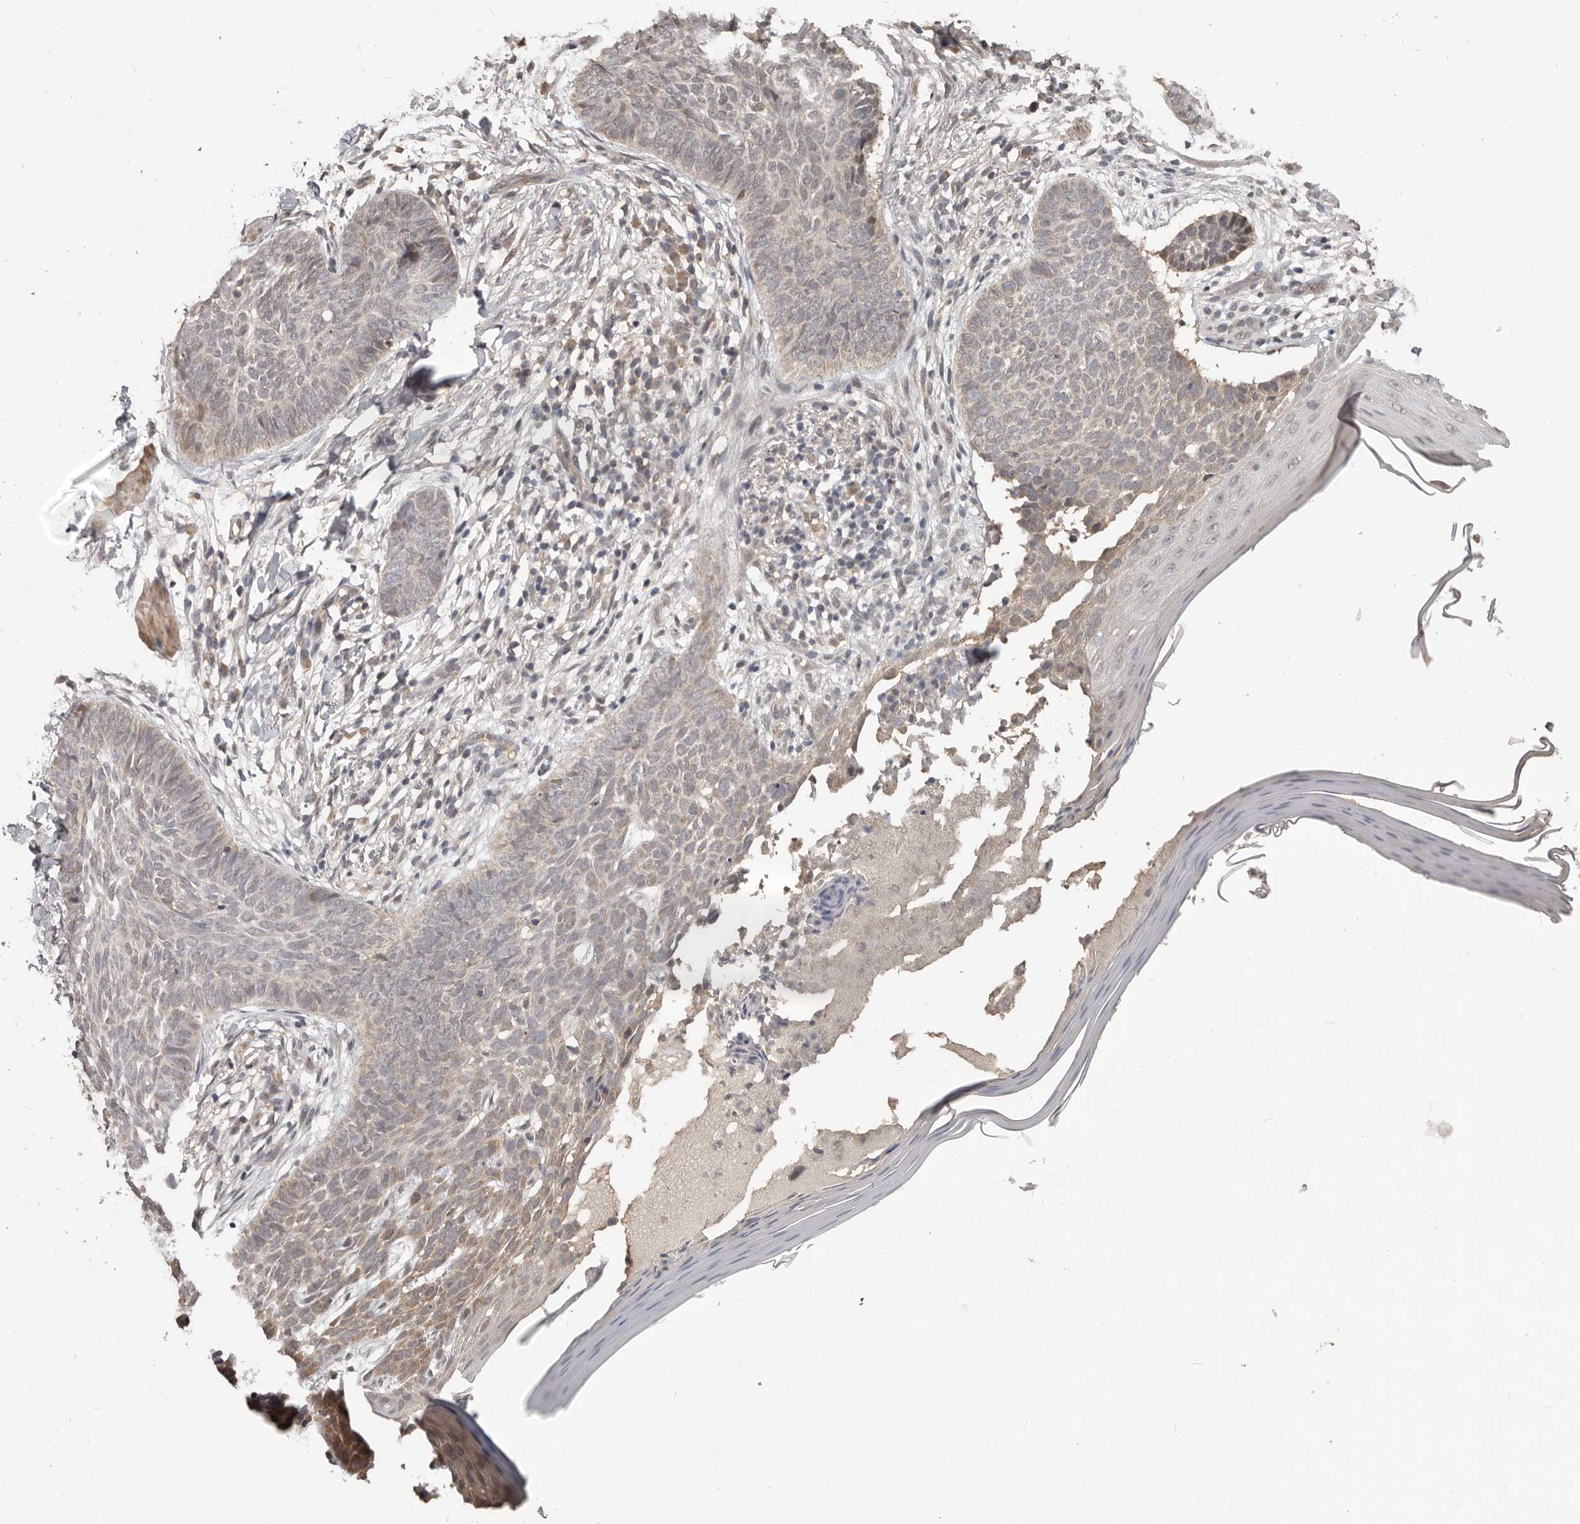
{"staining": {"intensity": "weak", "quantity": "25%-75%", "location": "cytoplasmic/membranous"}, "tissue": "skin cancer", "cell_type": "Tumor cells", "image_type": "cancer", "snomed": [{"axis": "morphology", "description": "Normal tissue, NOS"}, {"axis": "morphology", "description": "Basal cell carcinoma"}, {"axis": "topography", "description": "Skin"}], "caption": "Brown immunohistochemical staining in human skin cancer exhibits weak cytoplasmic/membranous staining in approximately 25%-75% of tumor cells. The staining is performed using DAB (3,3'-diaminobenzidine) brown chromogen to label protein expression. The nuclei are counter-stained blue using hematoxylin.", "gene": "ZFP14", "patient": {"sex": "male", "age": 50}}